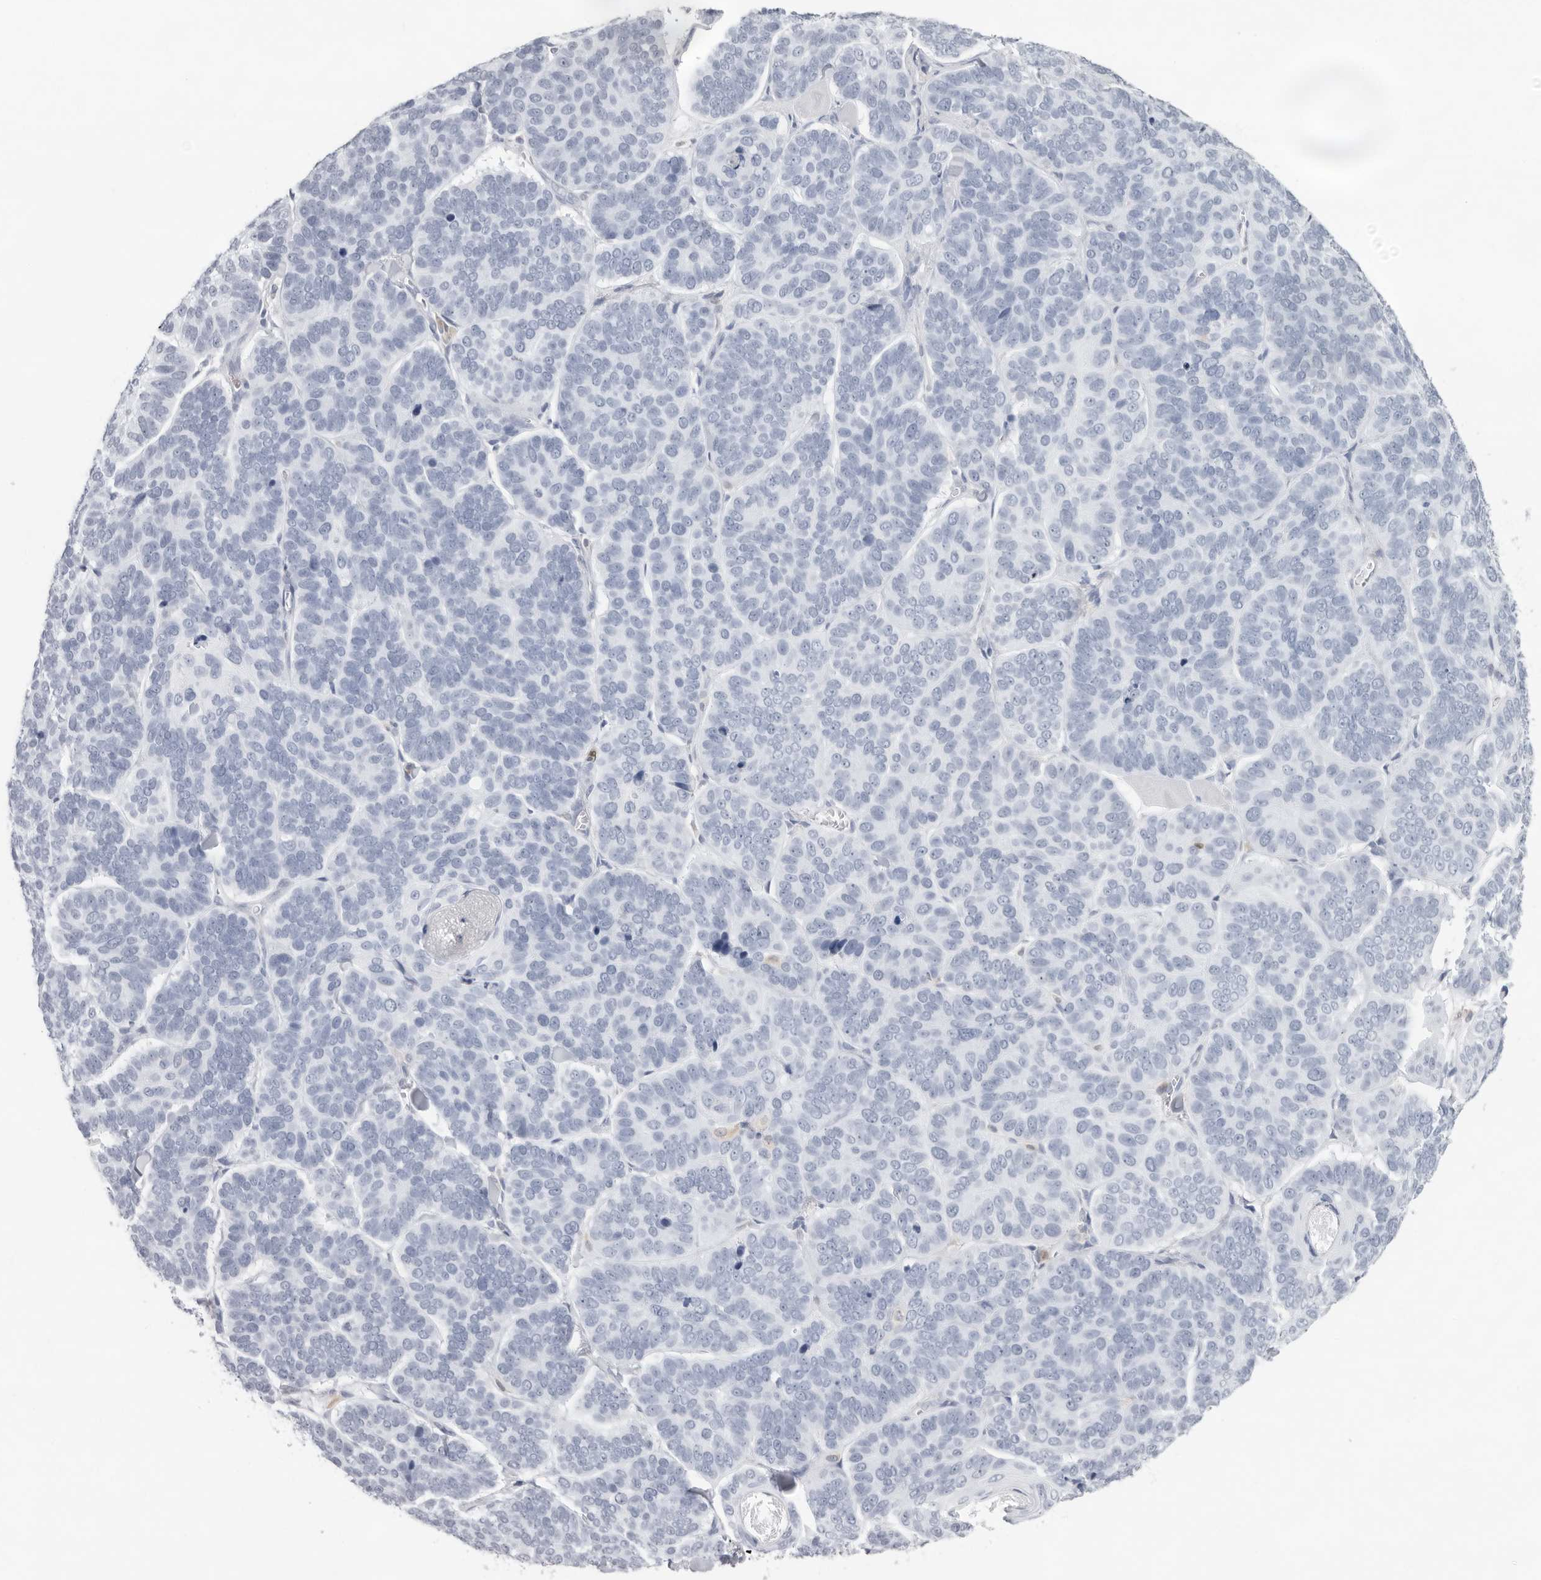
{"staining": {"intensity": "negative", "quantity": "none", "location": "none"}, "tissue": "skin cancer", "cell_type": "Tumor cells", "image_type": "cancer", "snomed": [{"axis": "morphology", "description": "Basal cell carcinoma"}, {"axis": "topography", "description": "Skin"}], "caption": "This is an immunohistochemistry histopathology image of basal cell carcinoma (skin). There is no staining in tumor cells.", "gene": "FMNL1", "patient": {"sex": "male", "age": 62}}